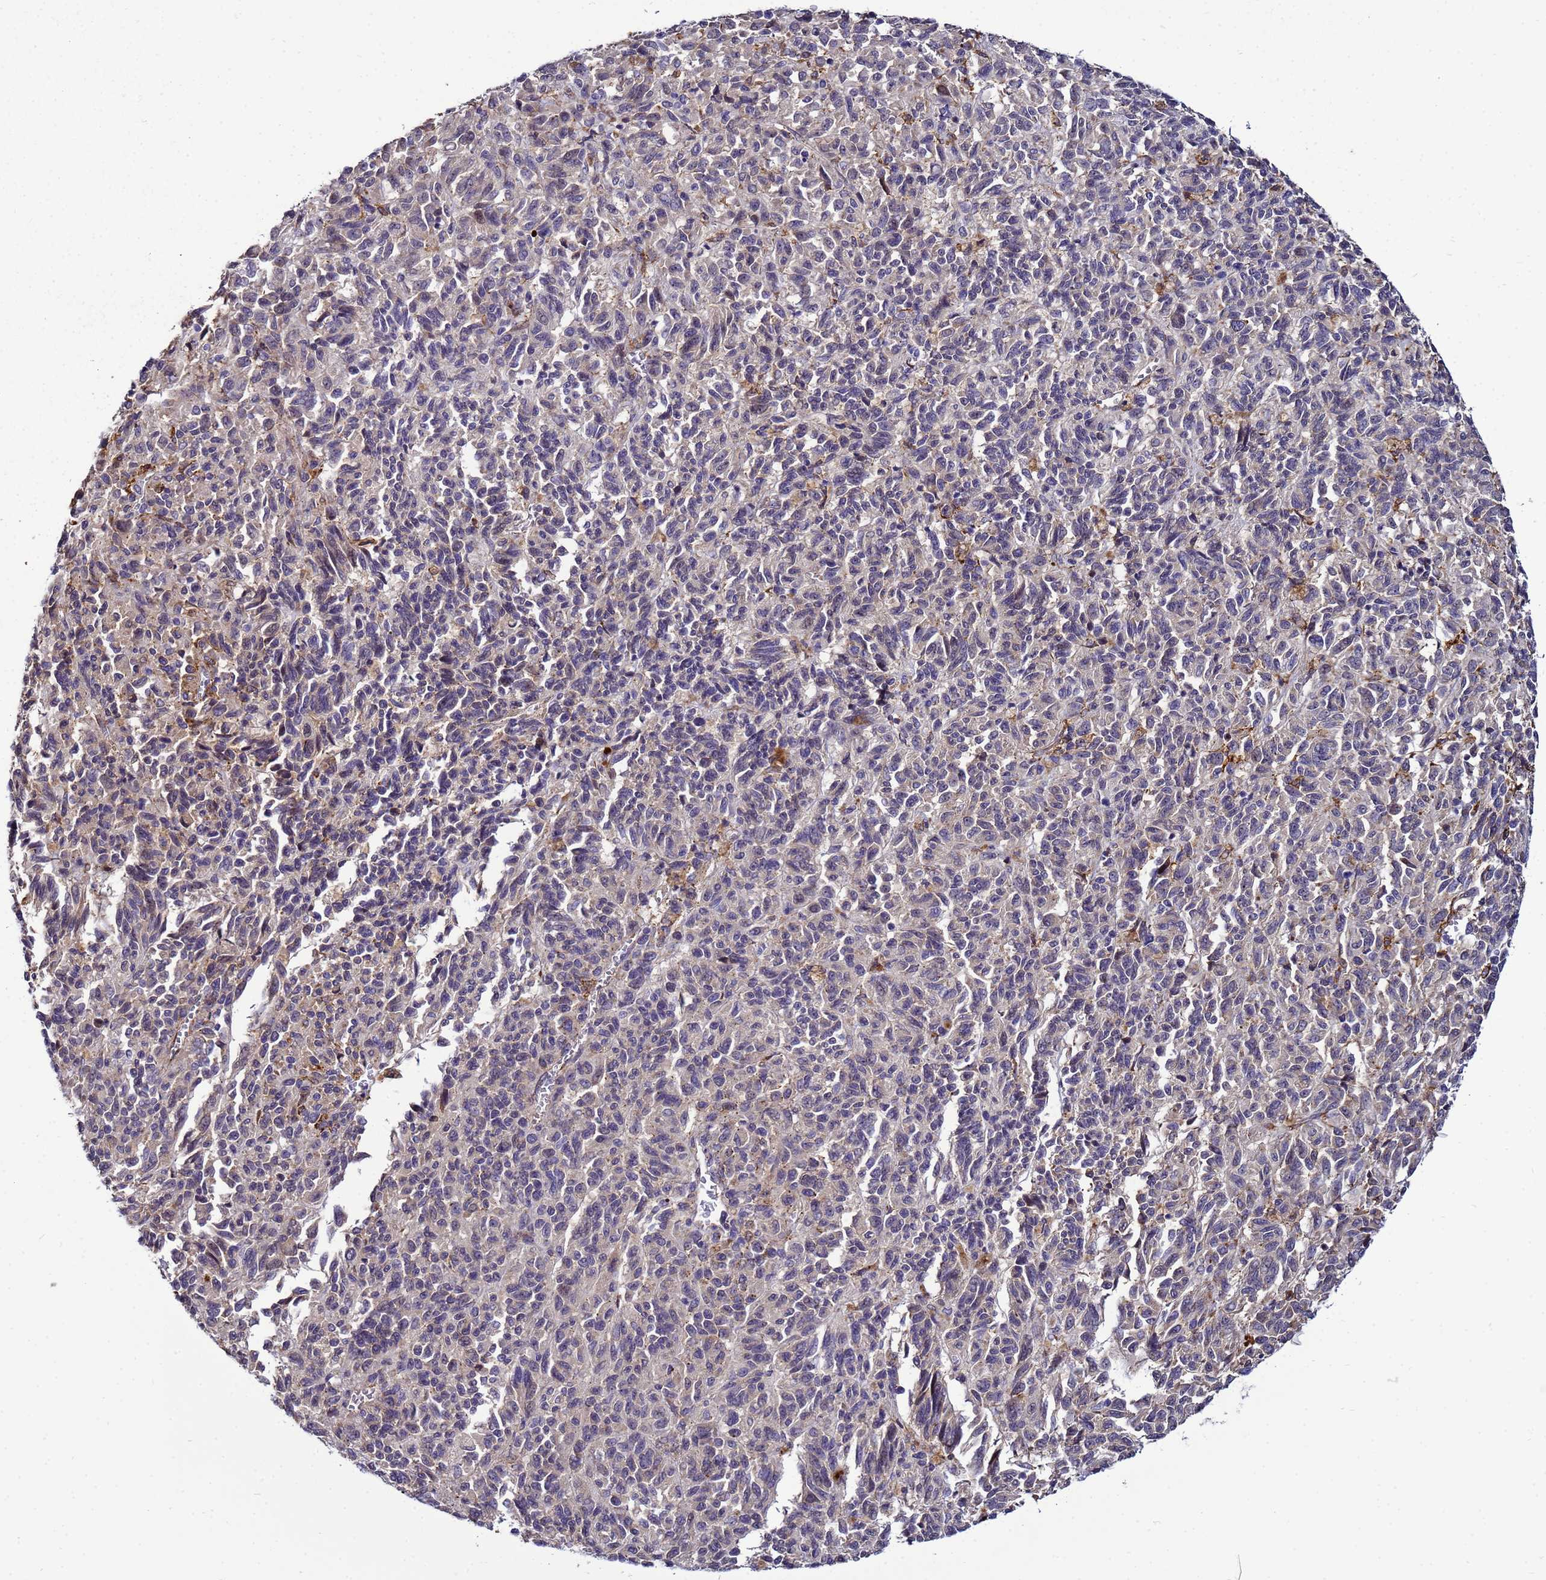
{"staining": {"intensity": "negative", "quantity": "none", "location": "none"}, "tissue": "melanoma", "cell_type": "Tumor cells", "image_type": "cancer", "snomed": [{"axis": "morphology", "description": "Malignant melanoma, Metastatic site"}, {"axis": "topography", "description": "Lung"}], "caption": "The image reveals no significant expression in tumor cells of melanoma.", "gene": "NOL8", "patient": {"sex": "male", "age": 64}}